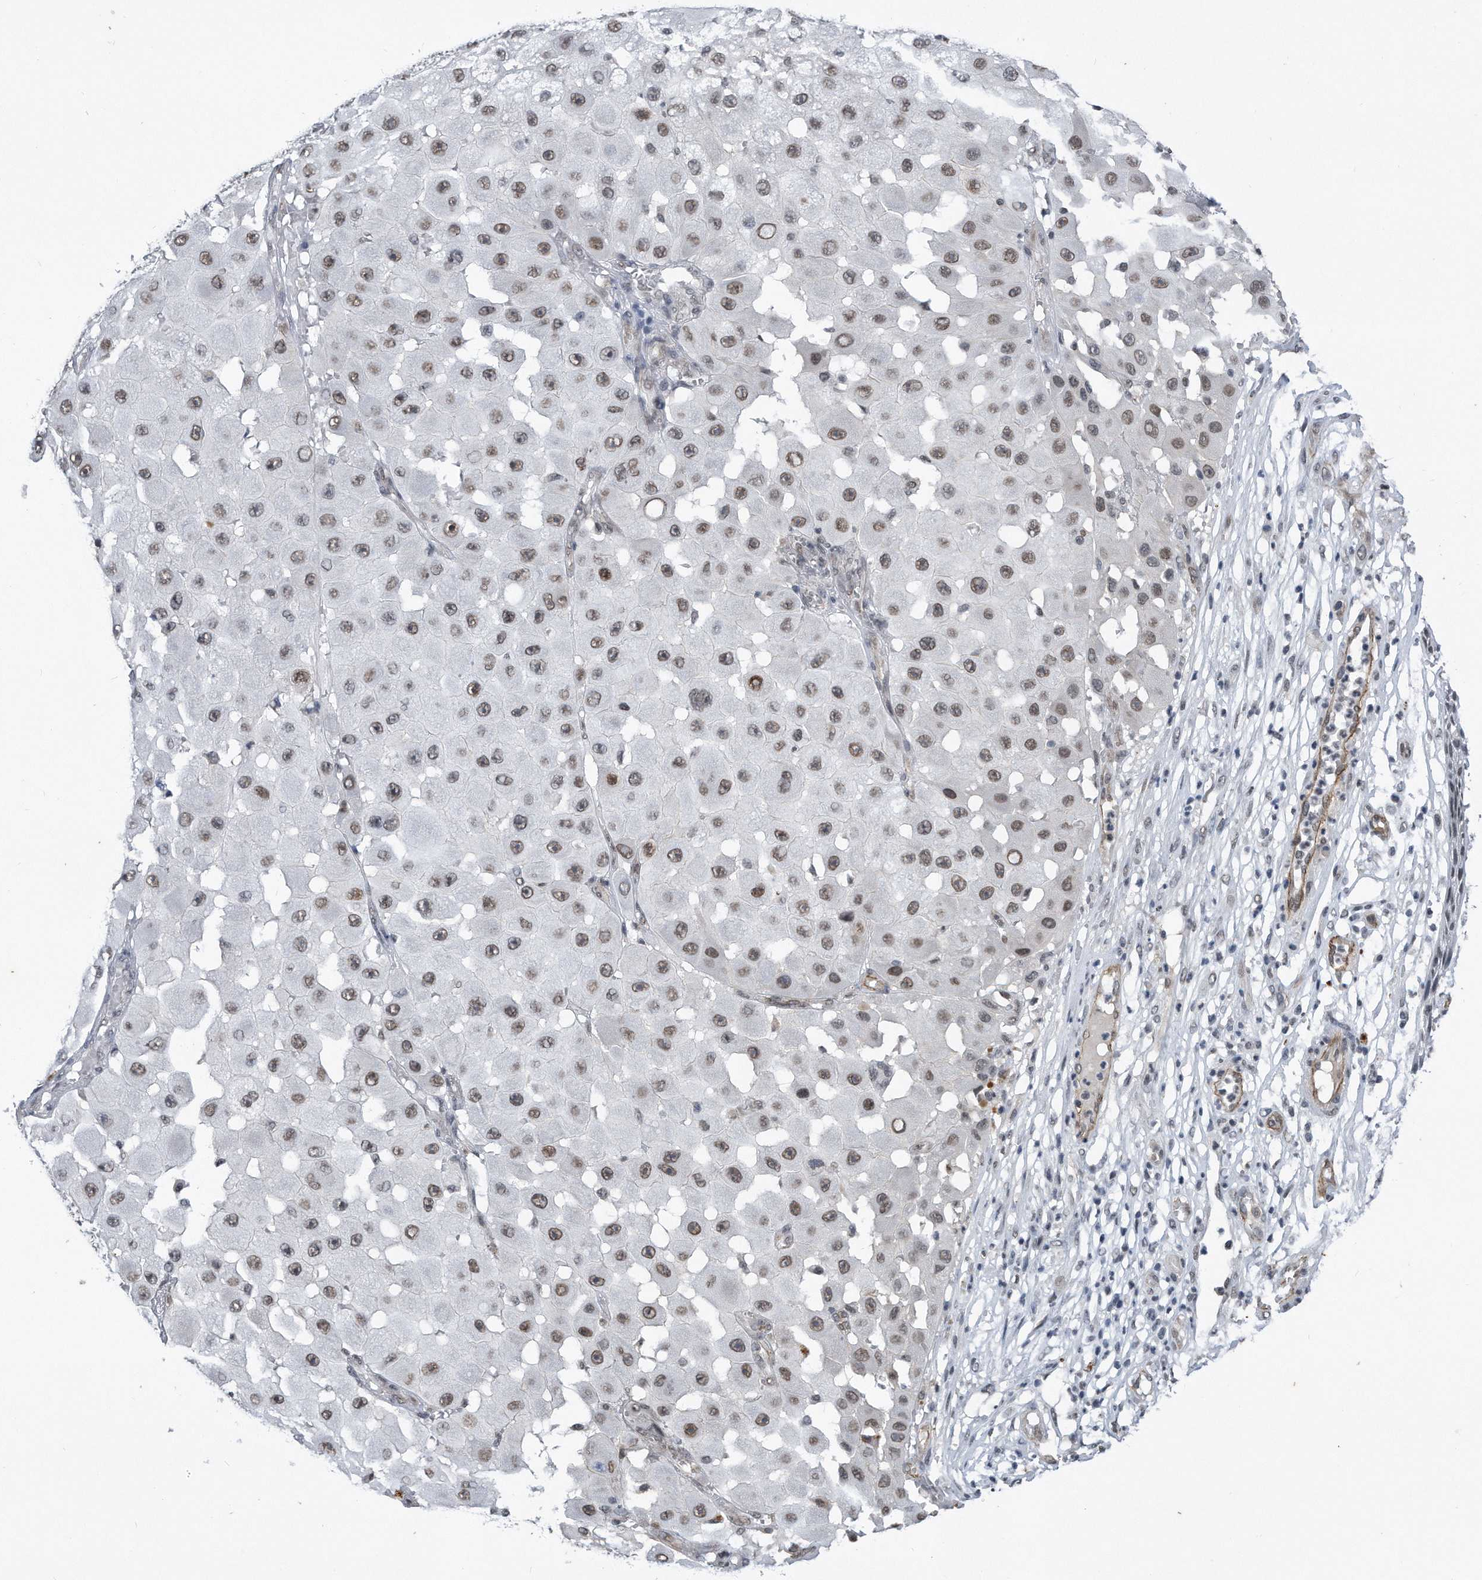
{"staining": {"intensity": "weak", "quantity": "25%-75%", "location": "nuclear"}, "tissue": "melanoma", "cell_type": "Tumor cells", "image_type": "cancer", "snomed": [{"axis": "morphology", "description": "Malignant melanoma, NOS"}, {"axis": "topography", "description": "Skin"}], "caption": "This photomicrograph displays malignant melanoma stained with immunohistochemistry (IHC) to label a protein in brown. The nuclear of tumor cells show weak positivity for the protein. Nuclei are counter-stained blue.", "gene": "TP53INP1", "patient": {"sex": "female", "age": 81}}